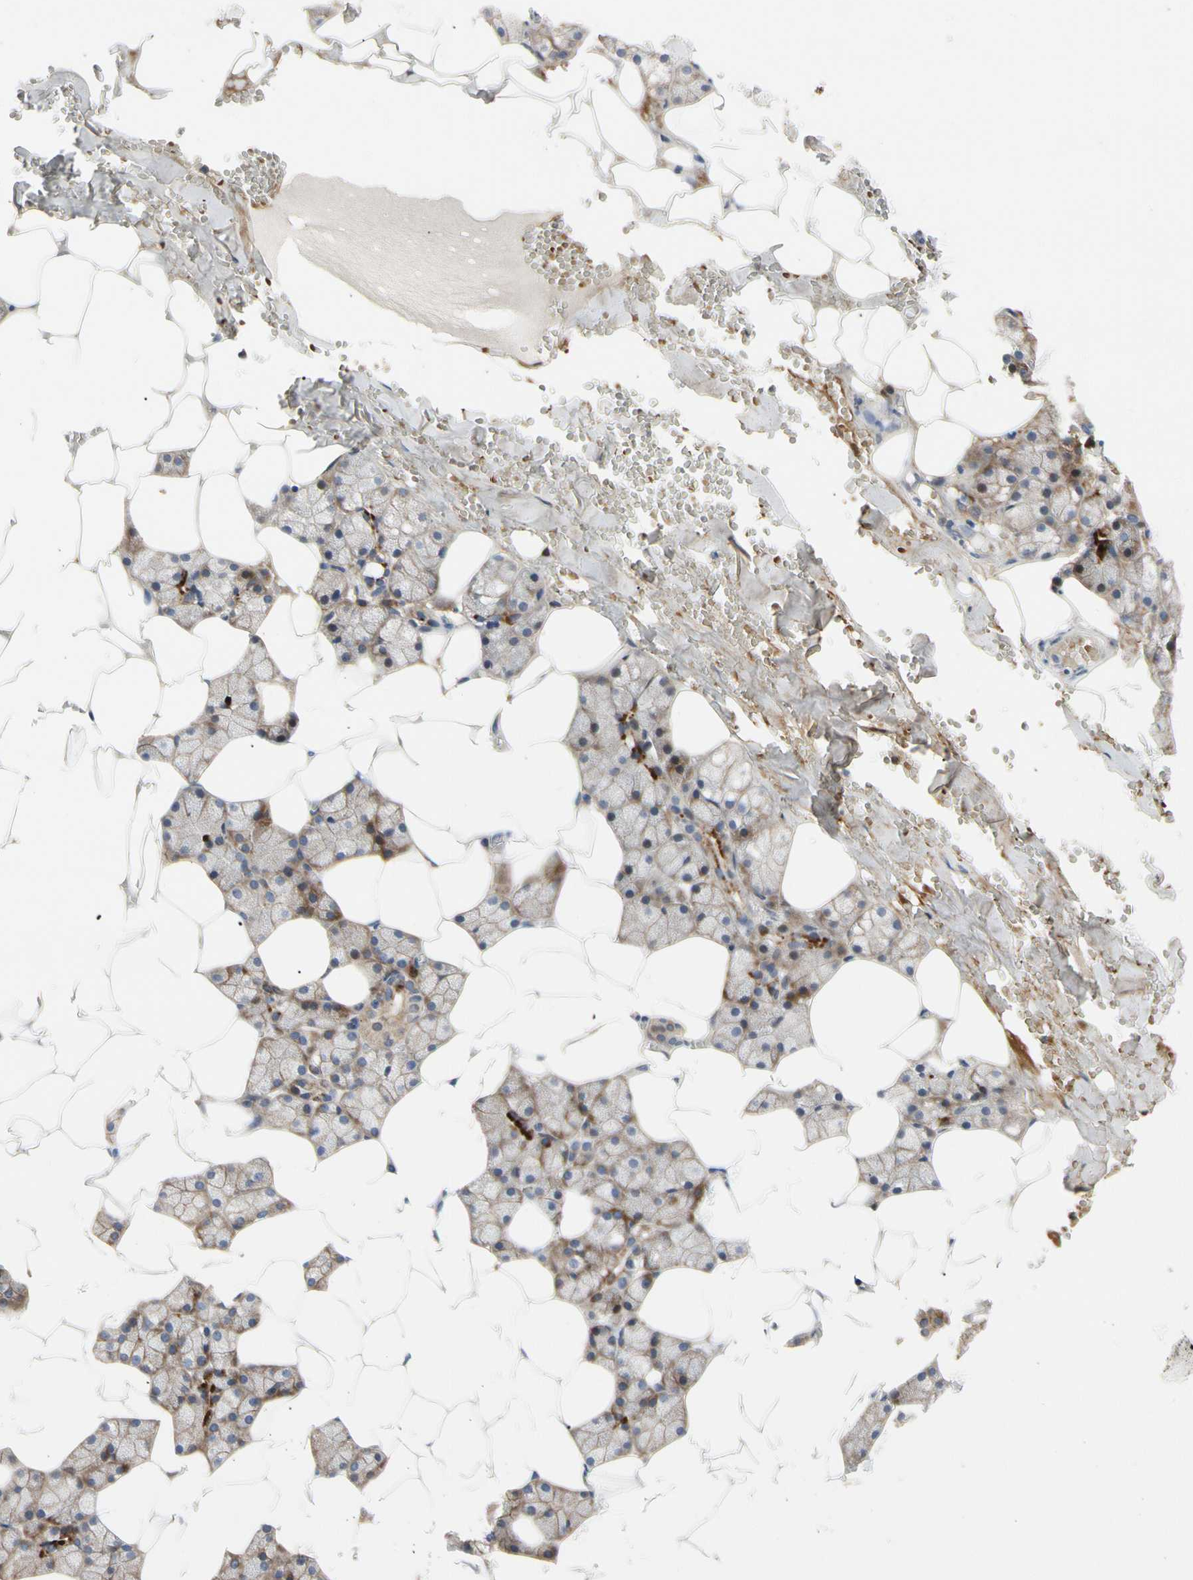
{"staining": {"intensity": "moderate", "quantity": ">75%", "location": "cytoplasmic/membranous"}, "tissue": "salivary gland", "cell_type": "Glandular cells", "image_type": "normal", "snomed": [{"axis": "morphology", "description": "Normal tissue, NOS"}, {"axis": "topography", "description": "Salivary gland"}], "caption": "Protein staining of benign salivary gland shows moderate cytoplasmic/membranous positivity in approximately >75% of glandular cells.", "gene": "HMGCR", "patient": {"sex": "male", "age": 62}}